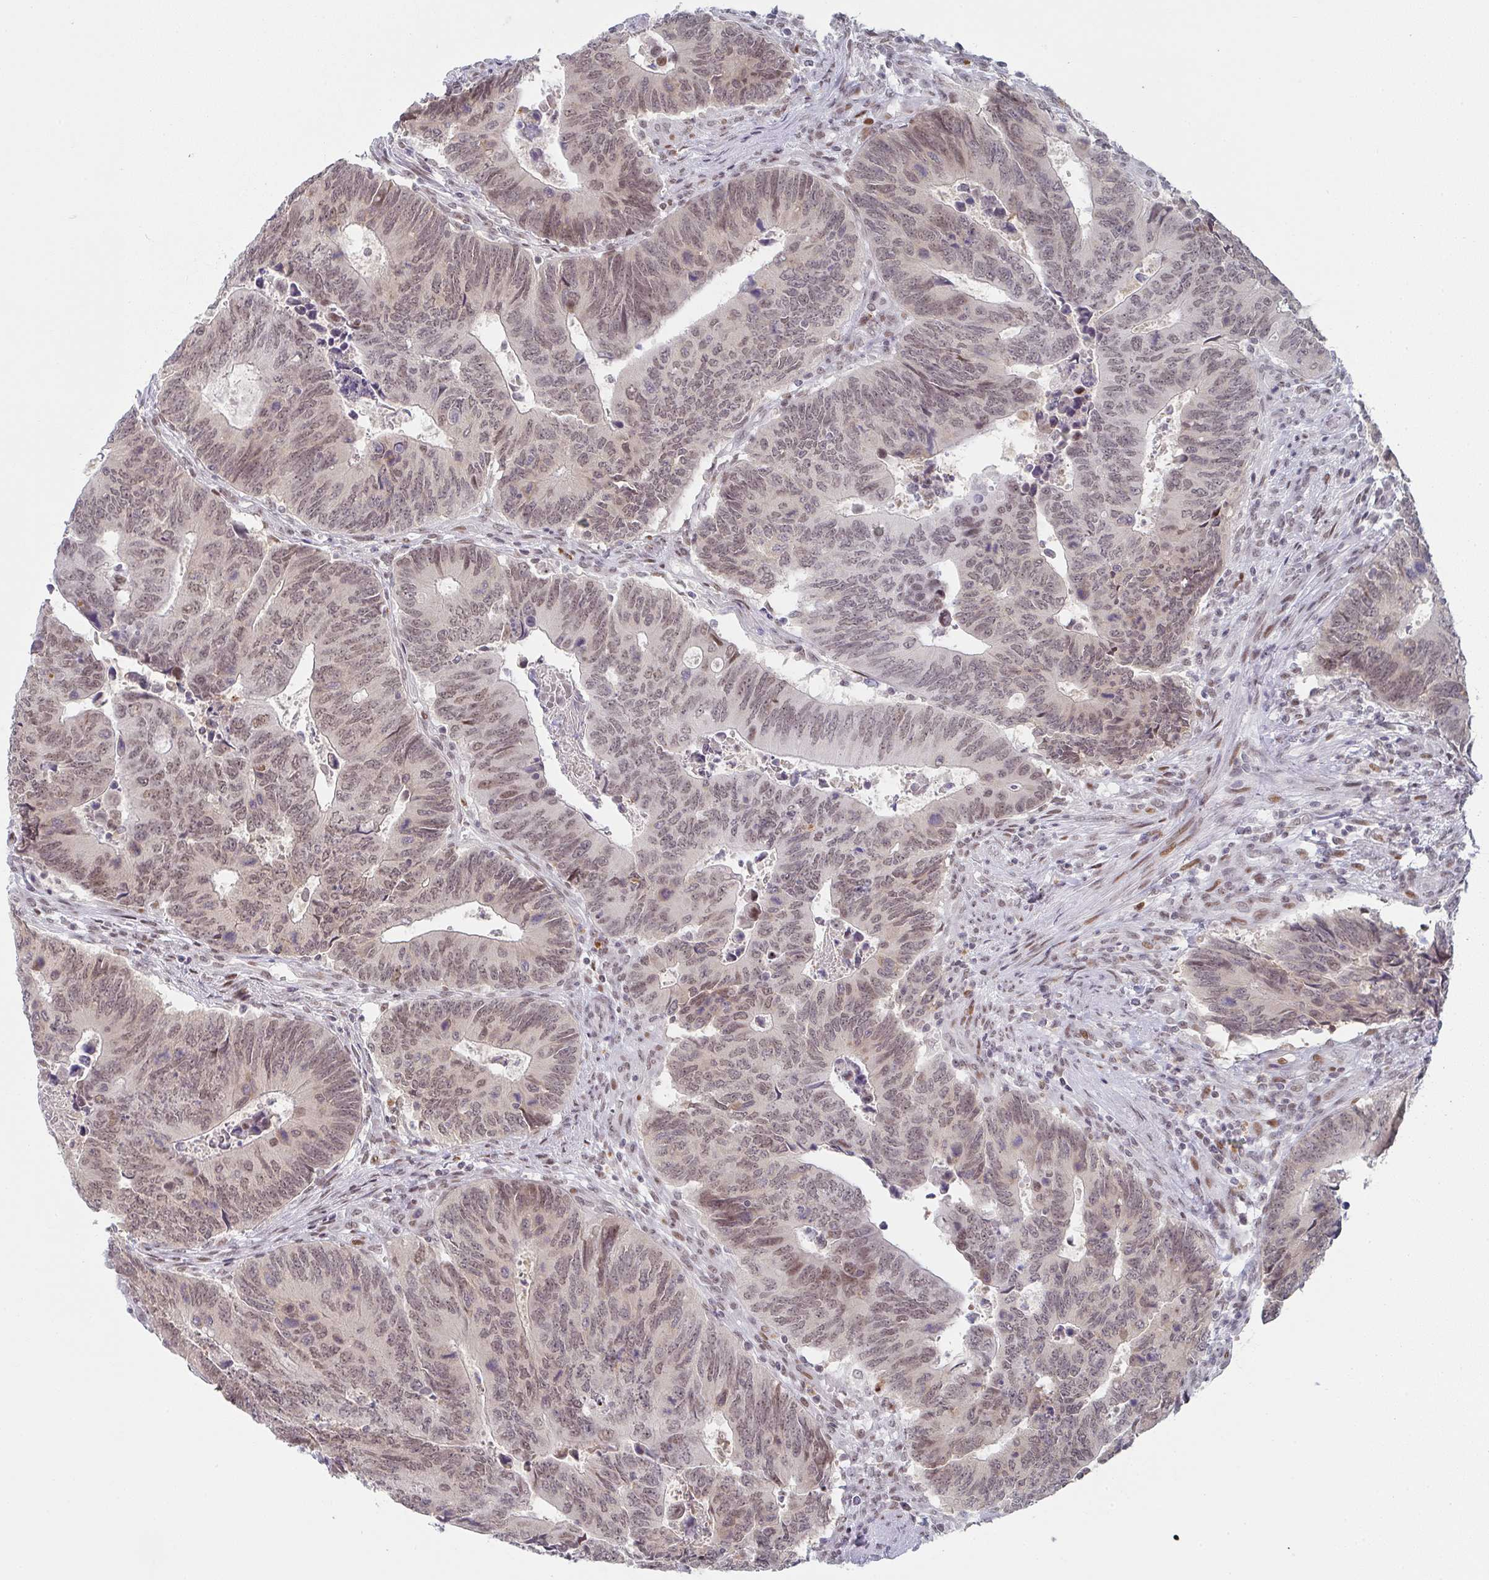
{"staining": {"intensity": "weak", "quantity": ">75%", "location": "nuclear"}, "tissue": "colorectal cancer", "cell_type": "Tumor cells", "image_type": "cancer", "snomed": [{"axis": "morphology", "description": "Adenocarcinoma, NOS"}, {"axis": "topography", "description": "Colon"}], "caption": "Protein staining shows weak nuclear expression in about >75% of tumor cells in adenocarcinoma (colorectal). (DAB IHC, brown staining for protein, blue staining for nuclei).", "gene": "LIN54", "patient": {"sex": "male", "age": 87}}